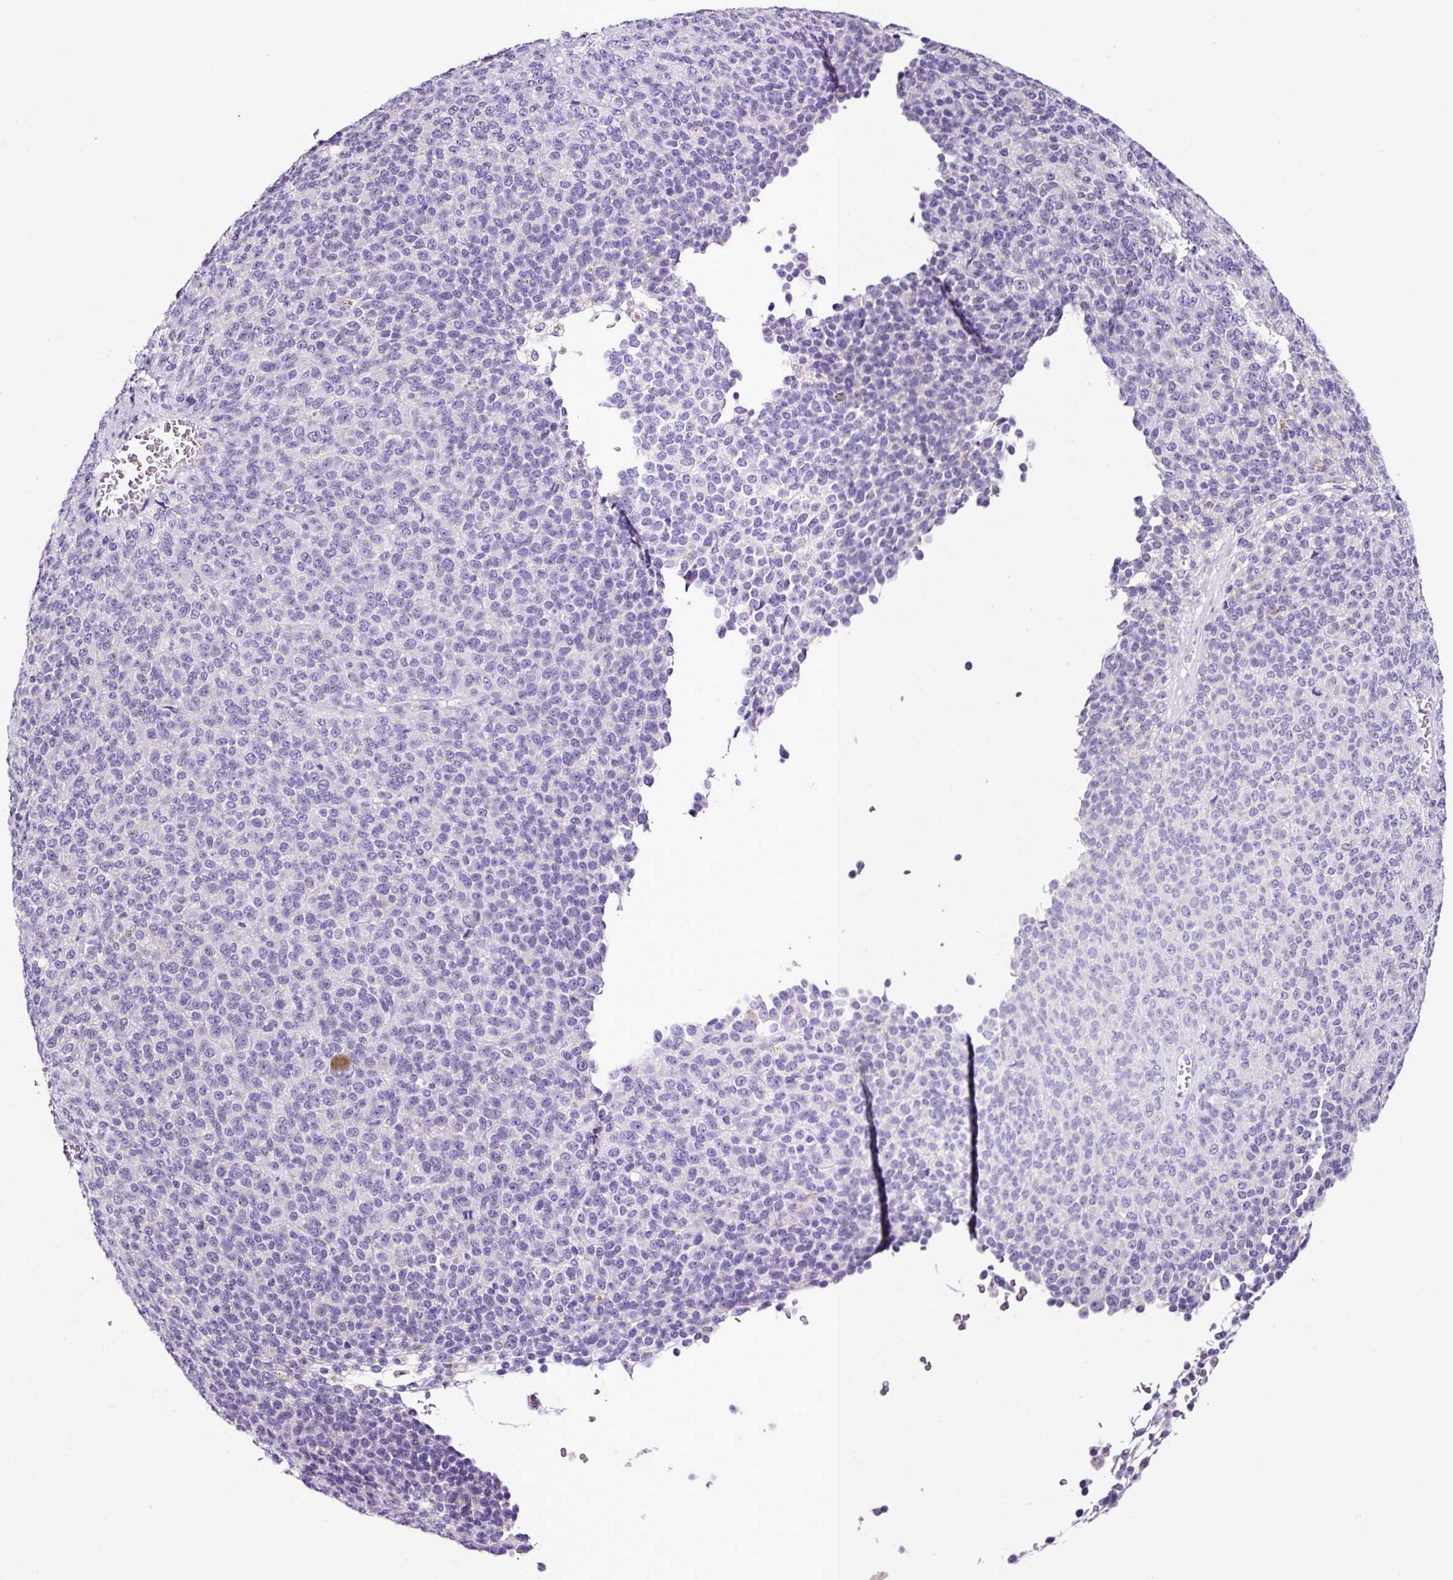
{"staining": {"intensity": "negative", "quantity": "none", "location": "none"}, "tissue": "melanoma", "cell_type": "Tumor cells", "image_type": "cancer", "snomed": [{"axis": "morphology", "description": "Malignant melanoma, Metastatic site"}, {"axis": "topography", "description": "Brain"}], "caption": "Immunohistochemistry photomicrograph of neoplastic tissue: human melanoma stained with DAB shows no significant protein staining in tumor cells.", "gene": "SP8", "patient": {"sex": "female", "age": 56}}